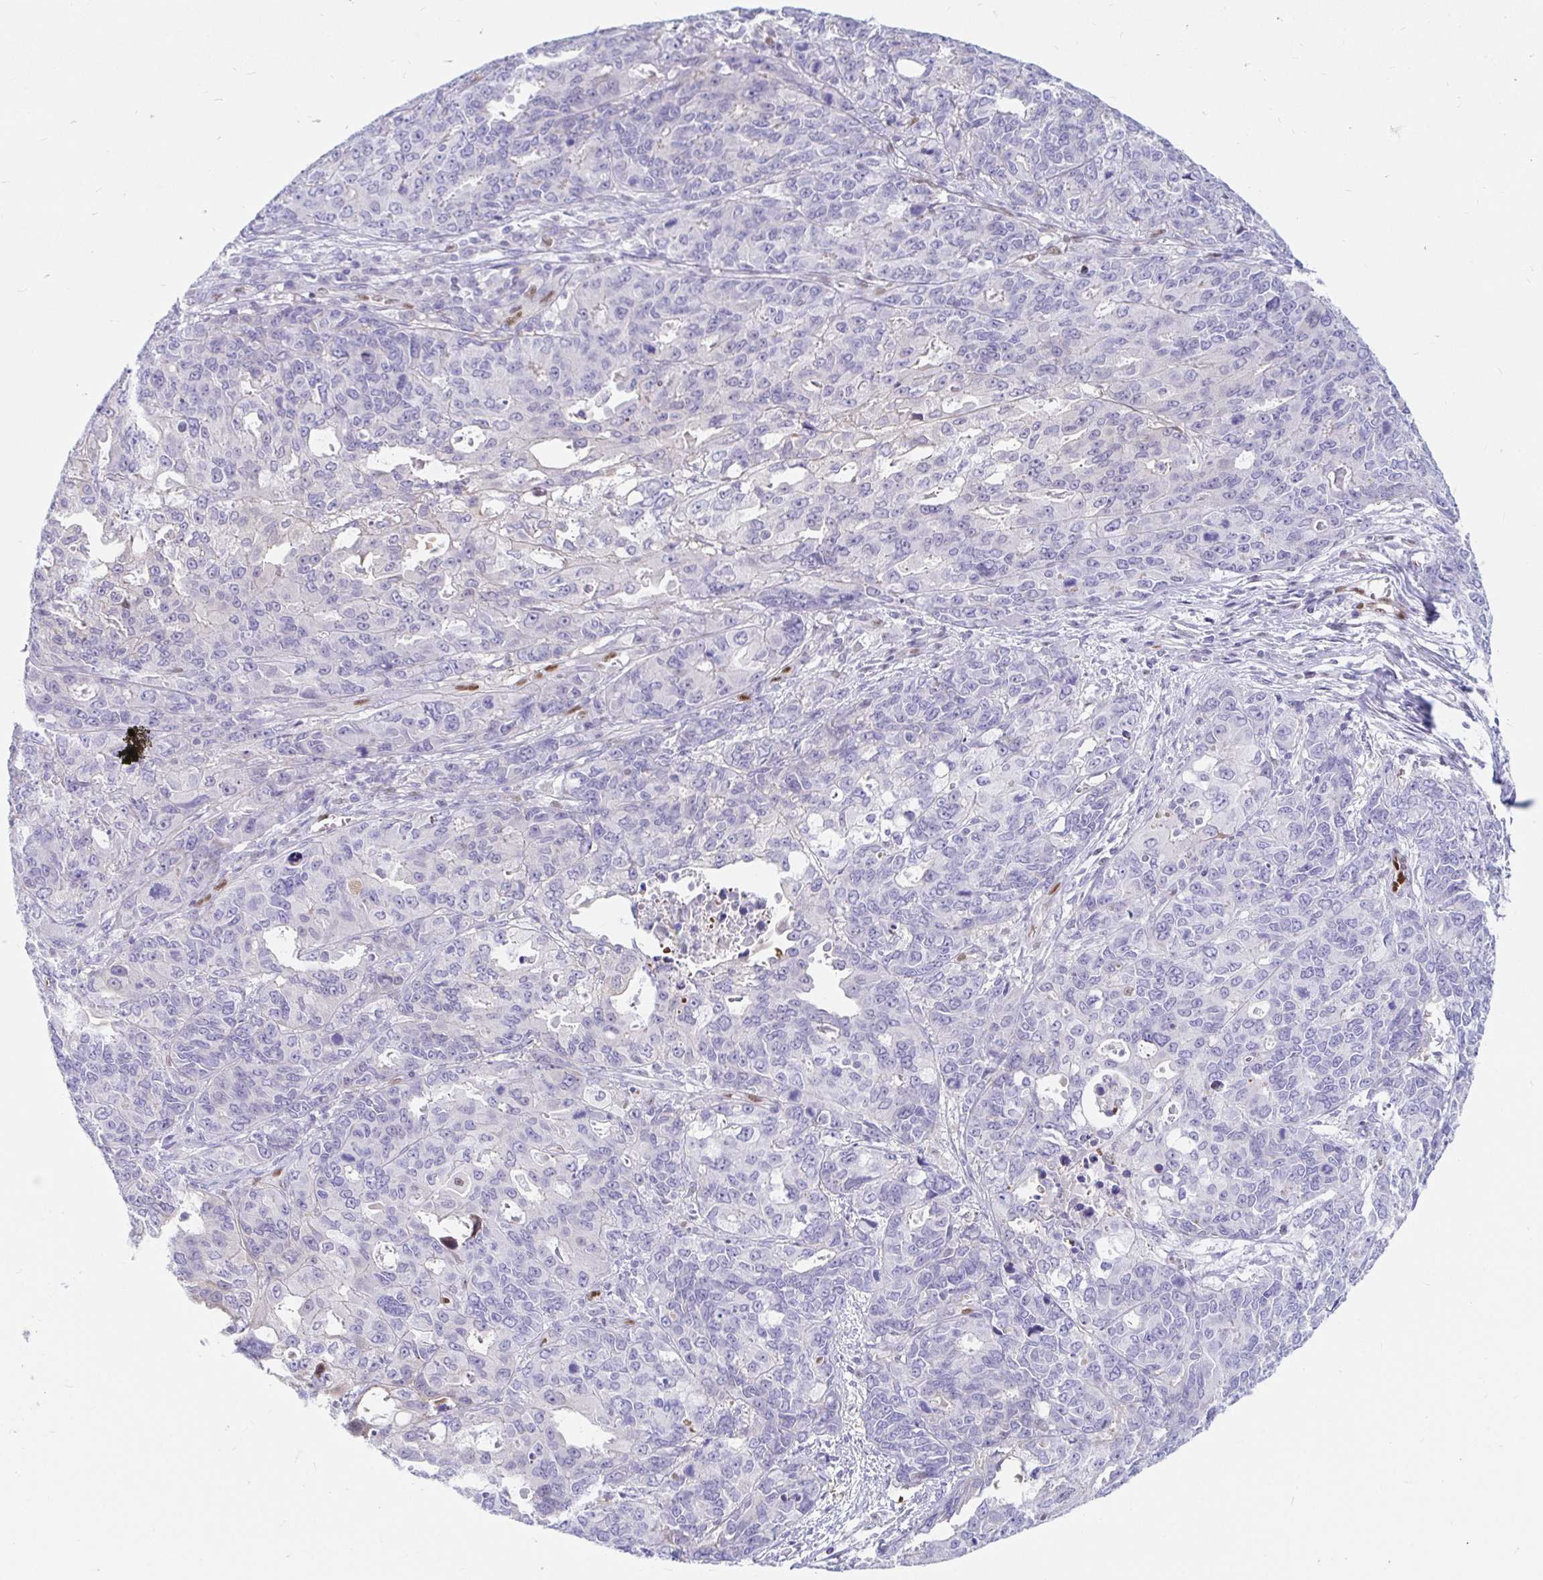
{"staining": {"intensity": "negative", "quantity": "none", "location": "none"}, "tissue": "endometrial cancer", "cell_type": "Tumor cells", "image_type": "cancer", "snomed": [{"axis": "morphology", "description": "Adenocarcinoma, NOS"}, {"axis": "topography", "description": "Uterus"}], "caption": "Endometrial cancer was stained to show a protein in brown. There is no significant staining in tumor cells.", "gene": "HINFP", "patient": {"sex": "female", "age": 79}}